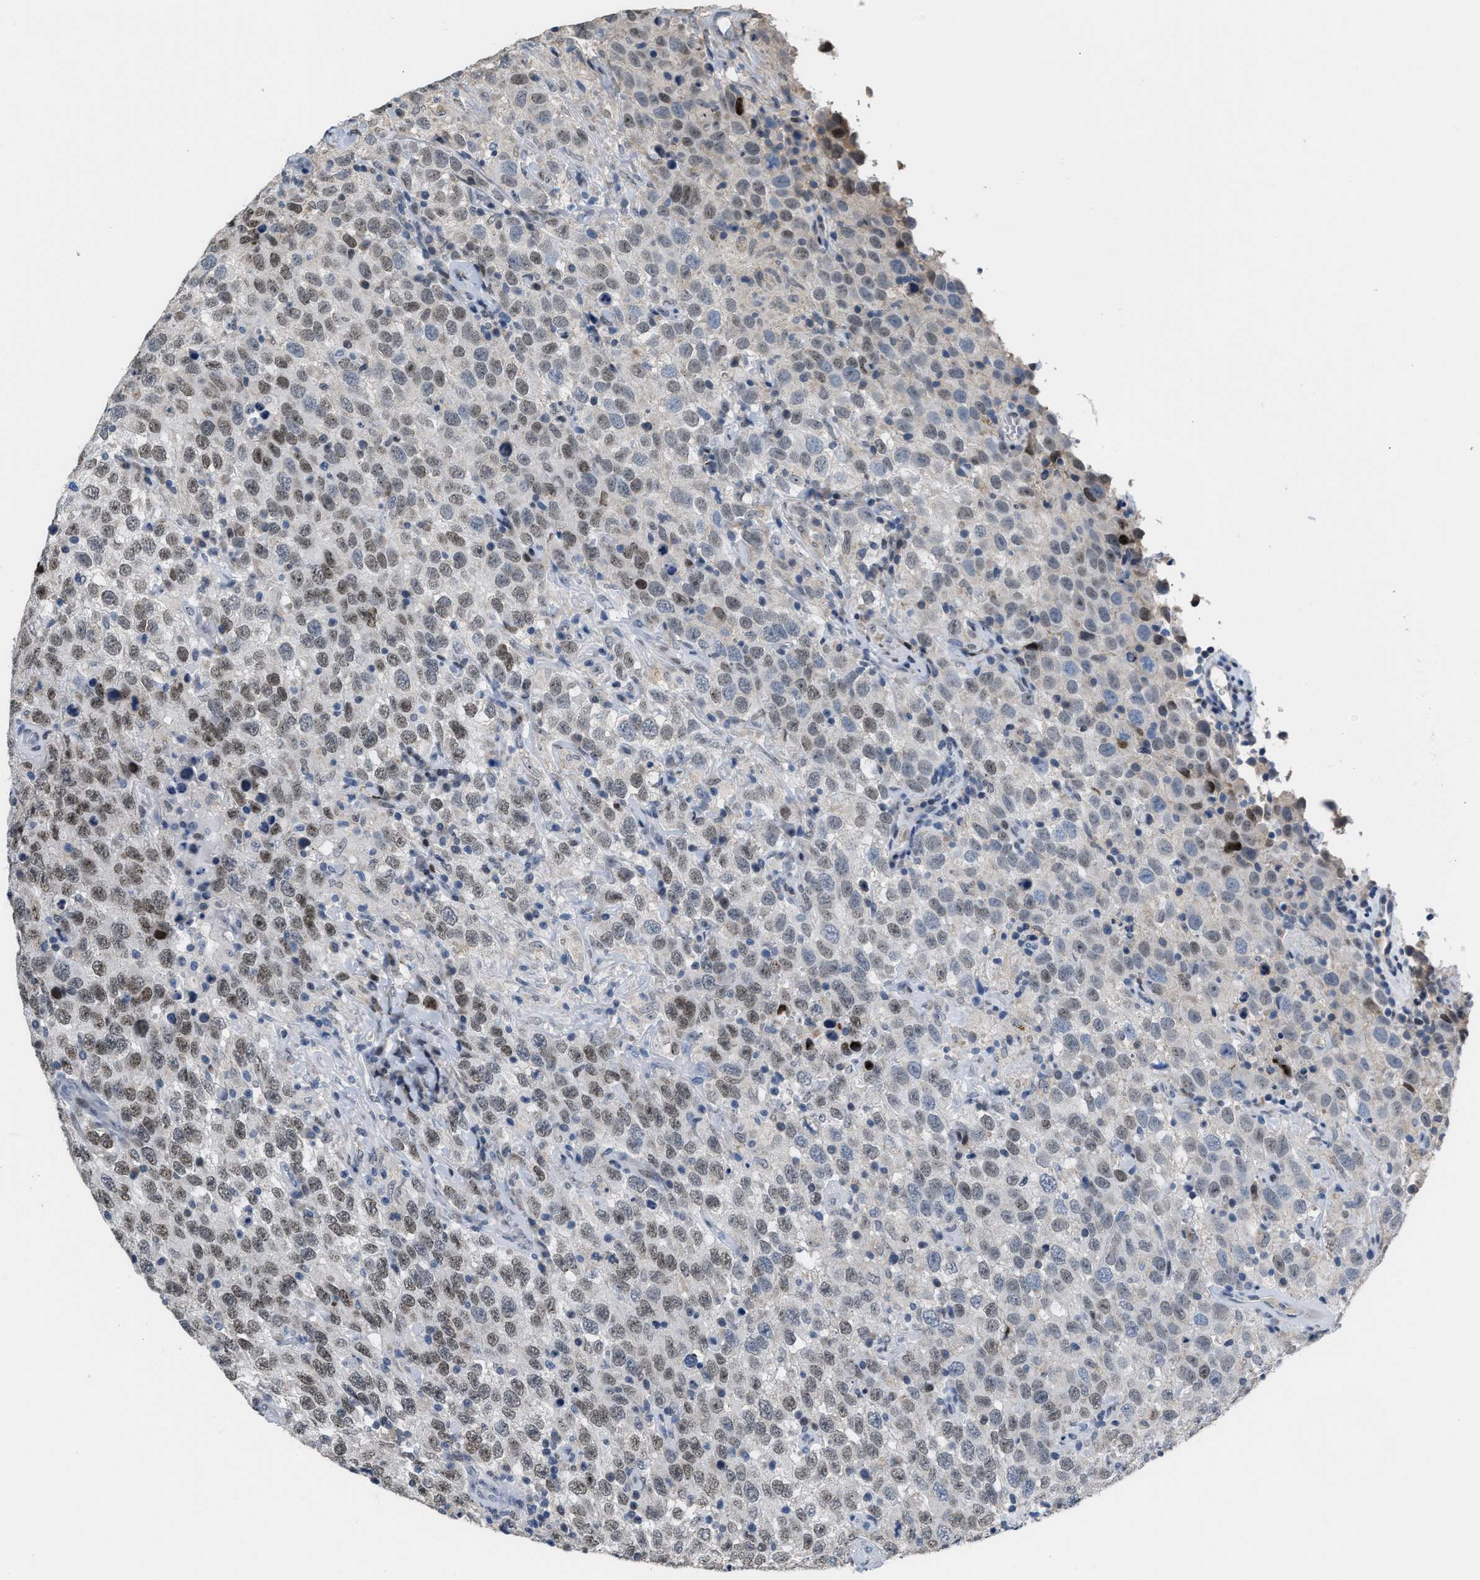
{"staining": {"intensity": "weak", "quantity": "25%-75%", "location": "nuclear"}, "tissue": "testis cancer", "cell_type": "Tumor cells", "image_type": "cancer", "snomed": [{"axis": "morphology", "description": "Seminoma, NOS"}, {"axis": "topography", "description": "Testis"}], "caption": "A brown stain highlights weak nuclear expression of a protein in human testis cancer (seminoma) tumor cells.", "gene": "SETDB1", "patient": {"sex": "male", "age": 41}}